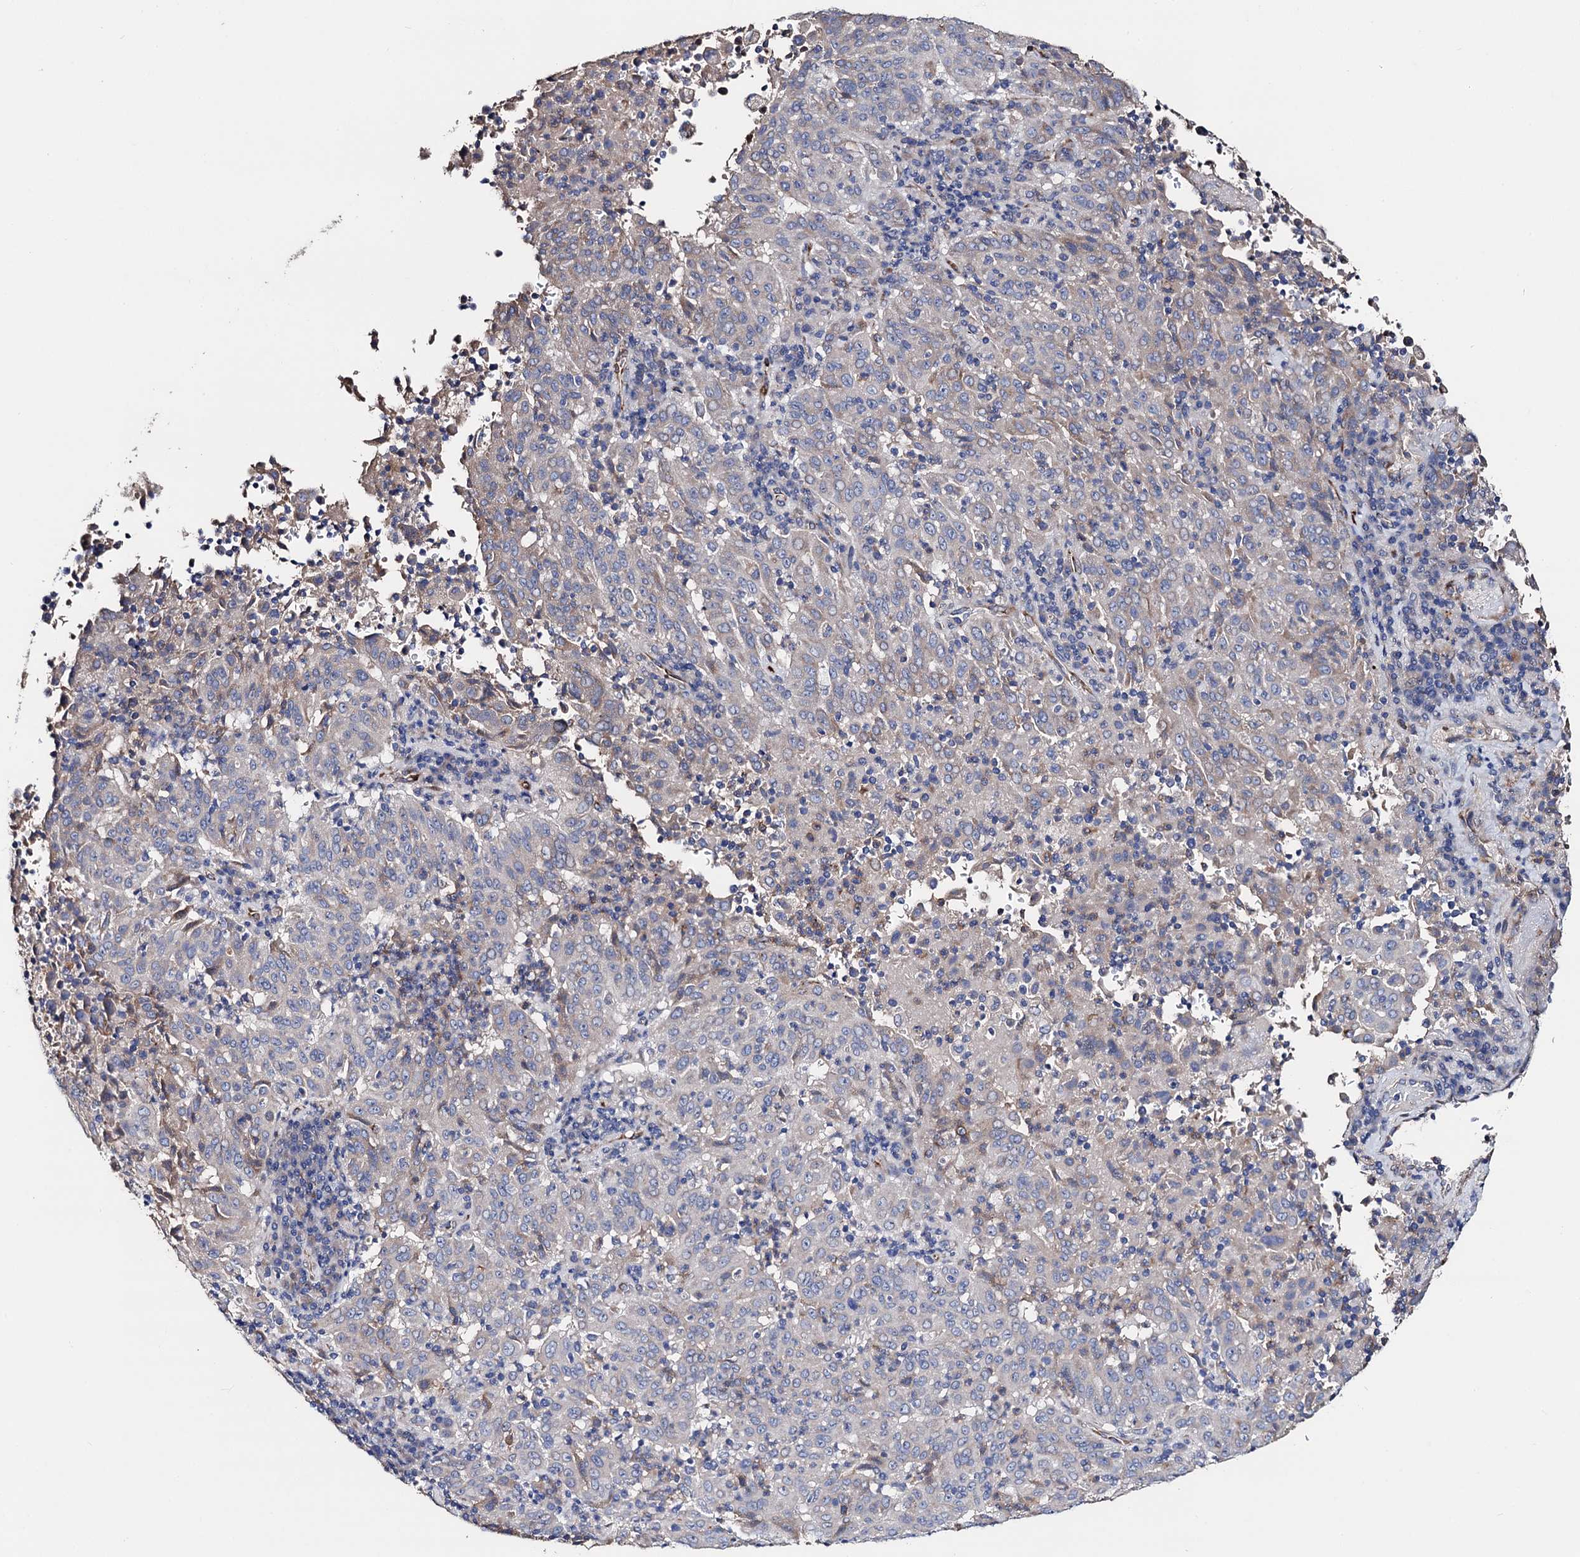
{"staining": {"intensity": "negative", "quantity": "none", "location": "none"}, "tissue": "pancreatic cancer", "cell_type": "Tumor cells", "image_type": "cancer", "snomed": [{"axis": "morphology", "description": "Adenocarcinoma, NOS"}, {"axis": "topography", "description": "Pancreas"}], "caption": "This is an immunohistochemistry histopathology image of human pancreatic adenocarcinoma. There is no expression in tumor cells.", "gene": "FREM3", "patient": {"sex": "male", "age": 63}}